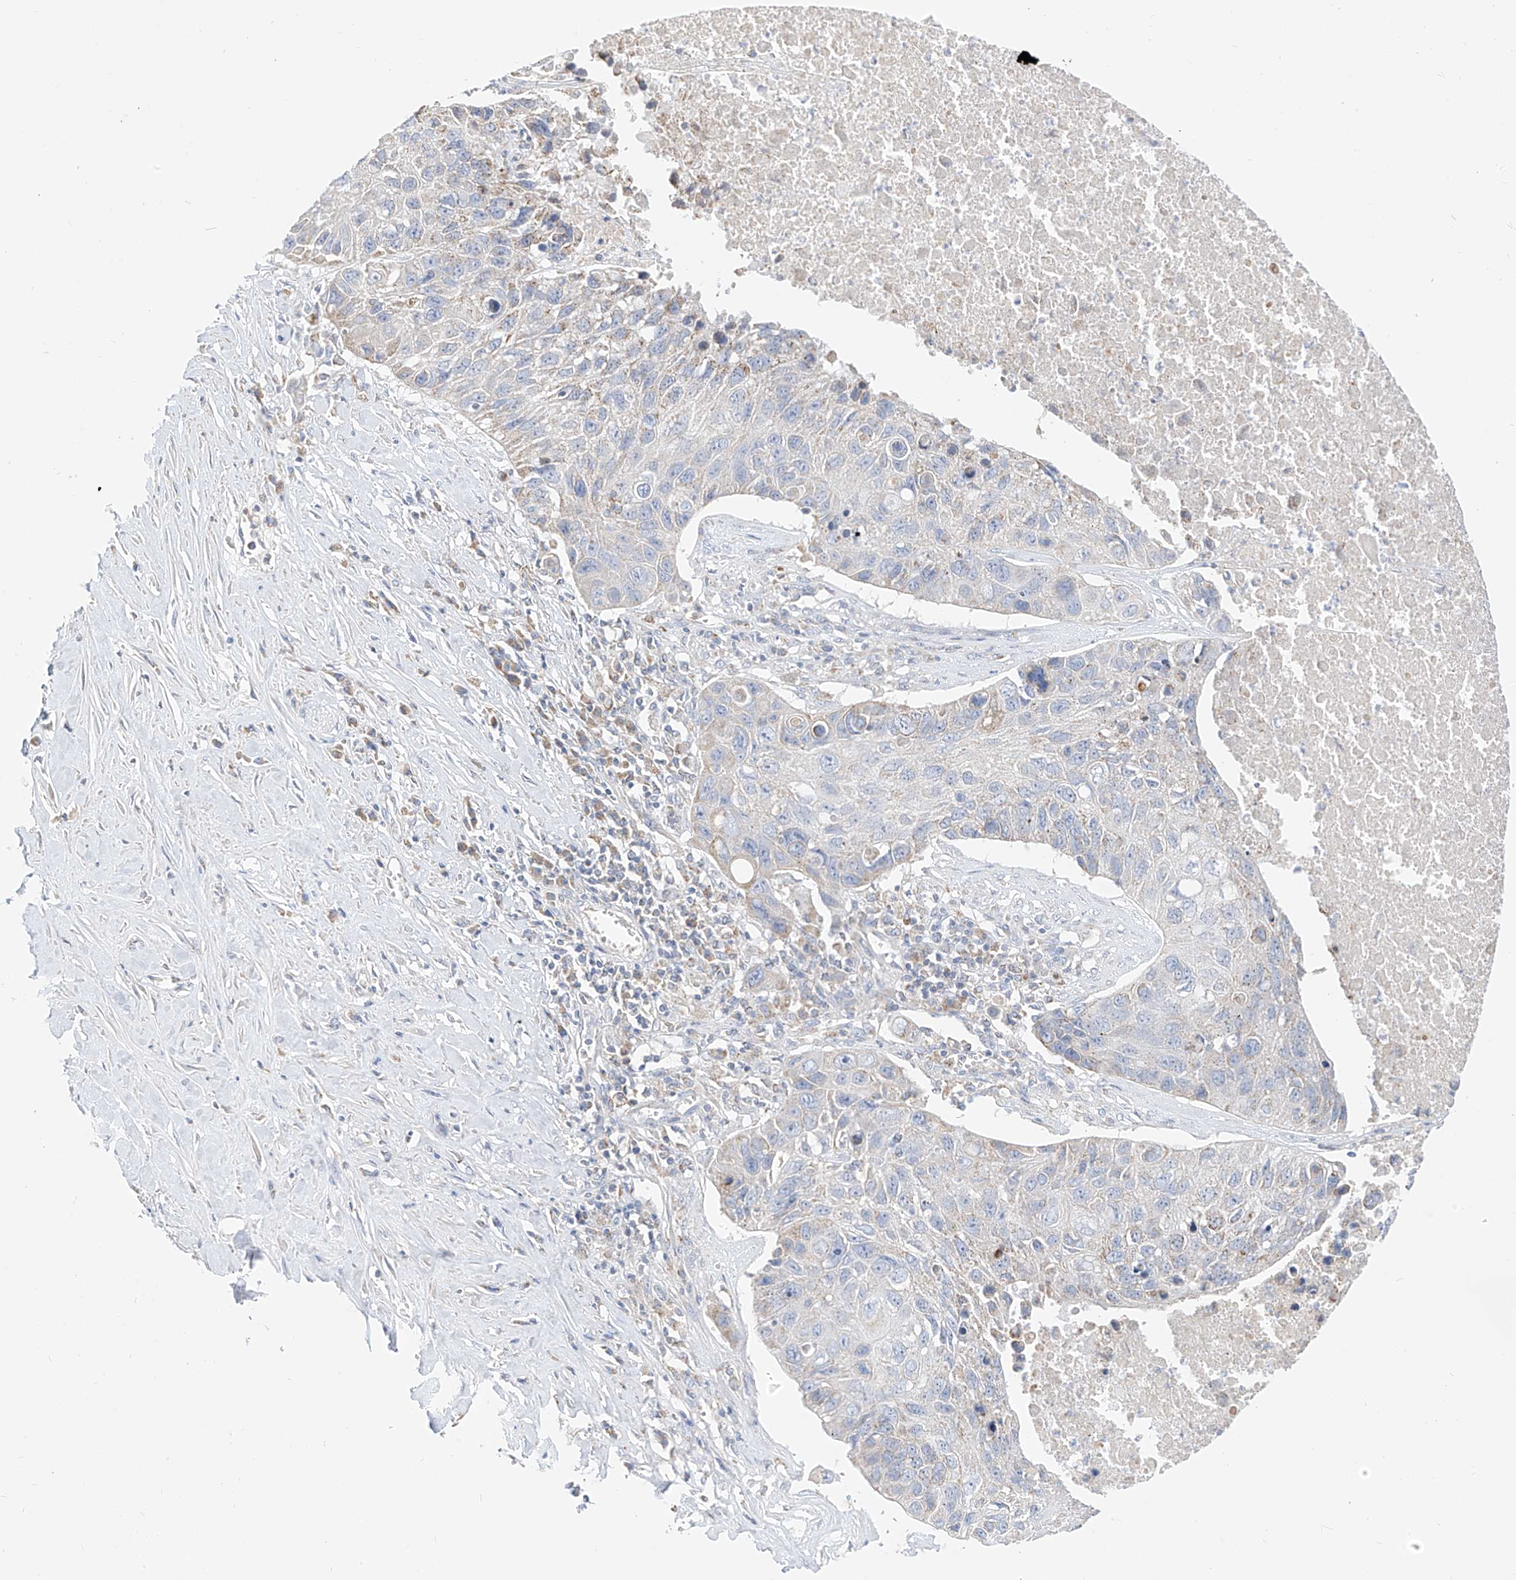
{"staining": {"intensity": "negative", "quantity": "none", "location": "none"}, "tissue": "lung cancer", "cell_type": "Tumor cells", "image_type": "cancer", "snomed": [{"axis": "morphology", "description": "Squamous cell carcinoma, NOS"}, {"axis": "topography", "description": "Lung"}], "caption": "An image of lung squamous cell carcinoma stained for a protein reveals no brown staining in tumor cells.", "gene": "RASA2", "patient": {"sex": "male", "age": 61}}